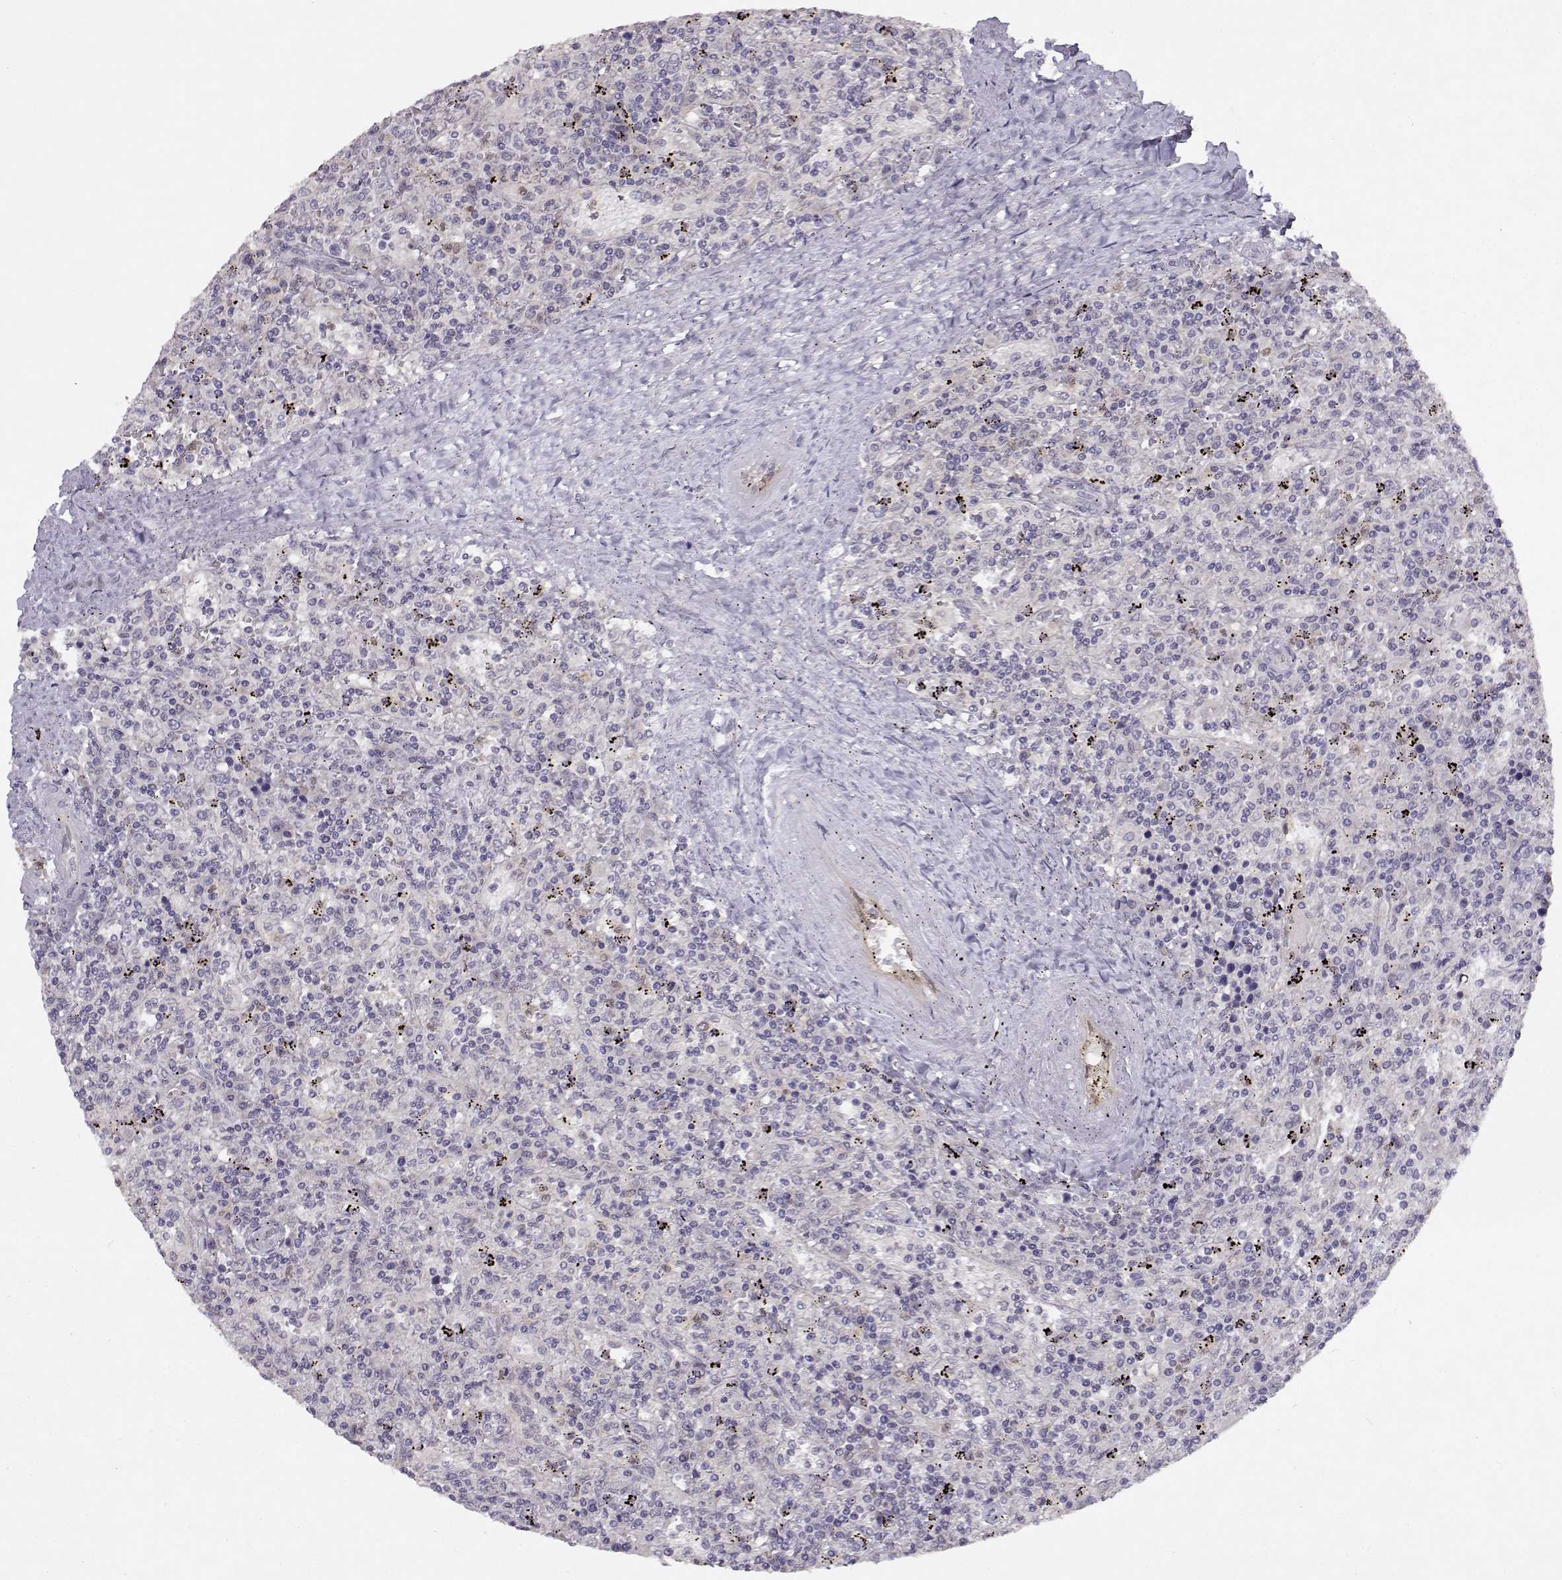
{"staining": {"intensity": "negative", "quantity": "none", "location": "none"}, "tissue": "lymphoma", "cell_type": "Tumor cells", "image_type": "cancer", "snomed": [{"axis": "morphology", "description": "Malignant lymphoma, non-Hodgkin's type, Low grade"}, {"axis": "topography", "description": "Spleen"}], "caption": "This micrograph is of malignant lymphoma, non-Hodgkin's type (low-grade) stained with IHC to label a protein in brown with the nuclei are counter-stained blue. There is no positivity in tumor cells.", "gene": "BMX", "patient": {"sex": "male", "age": 62}}